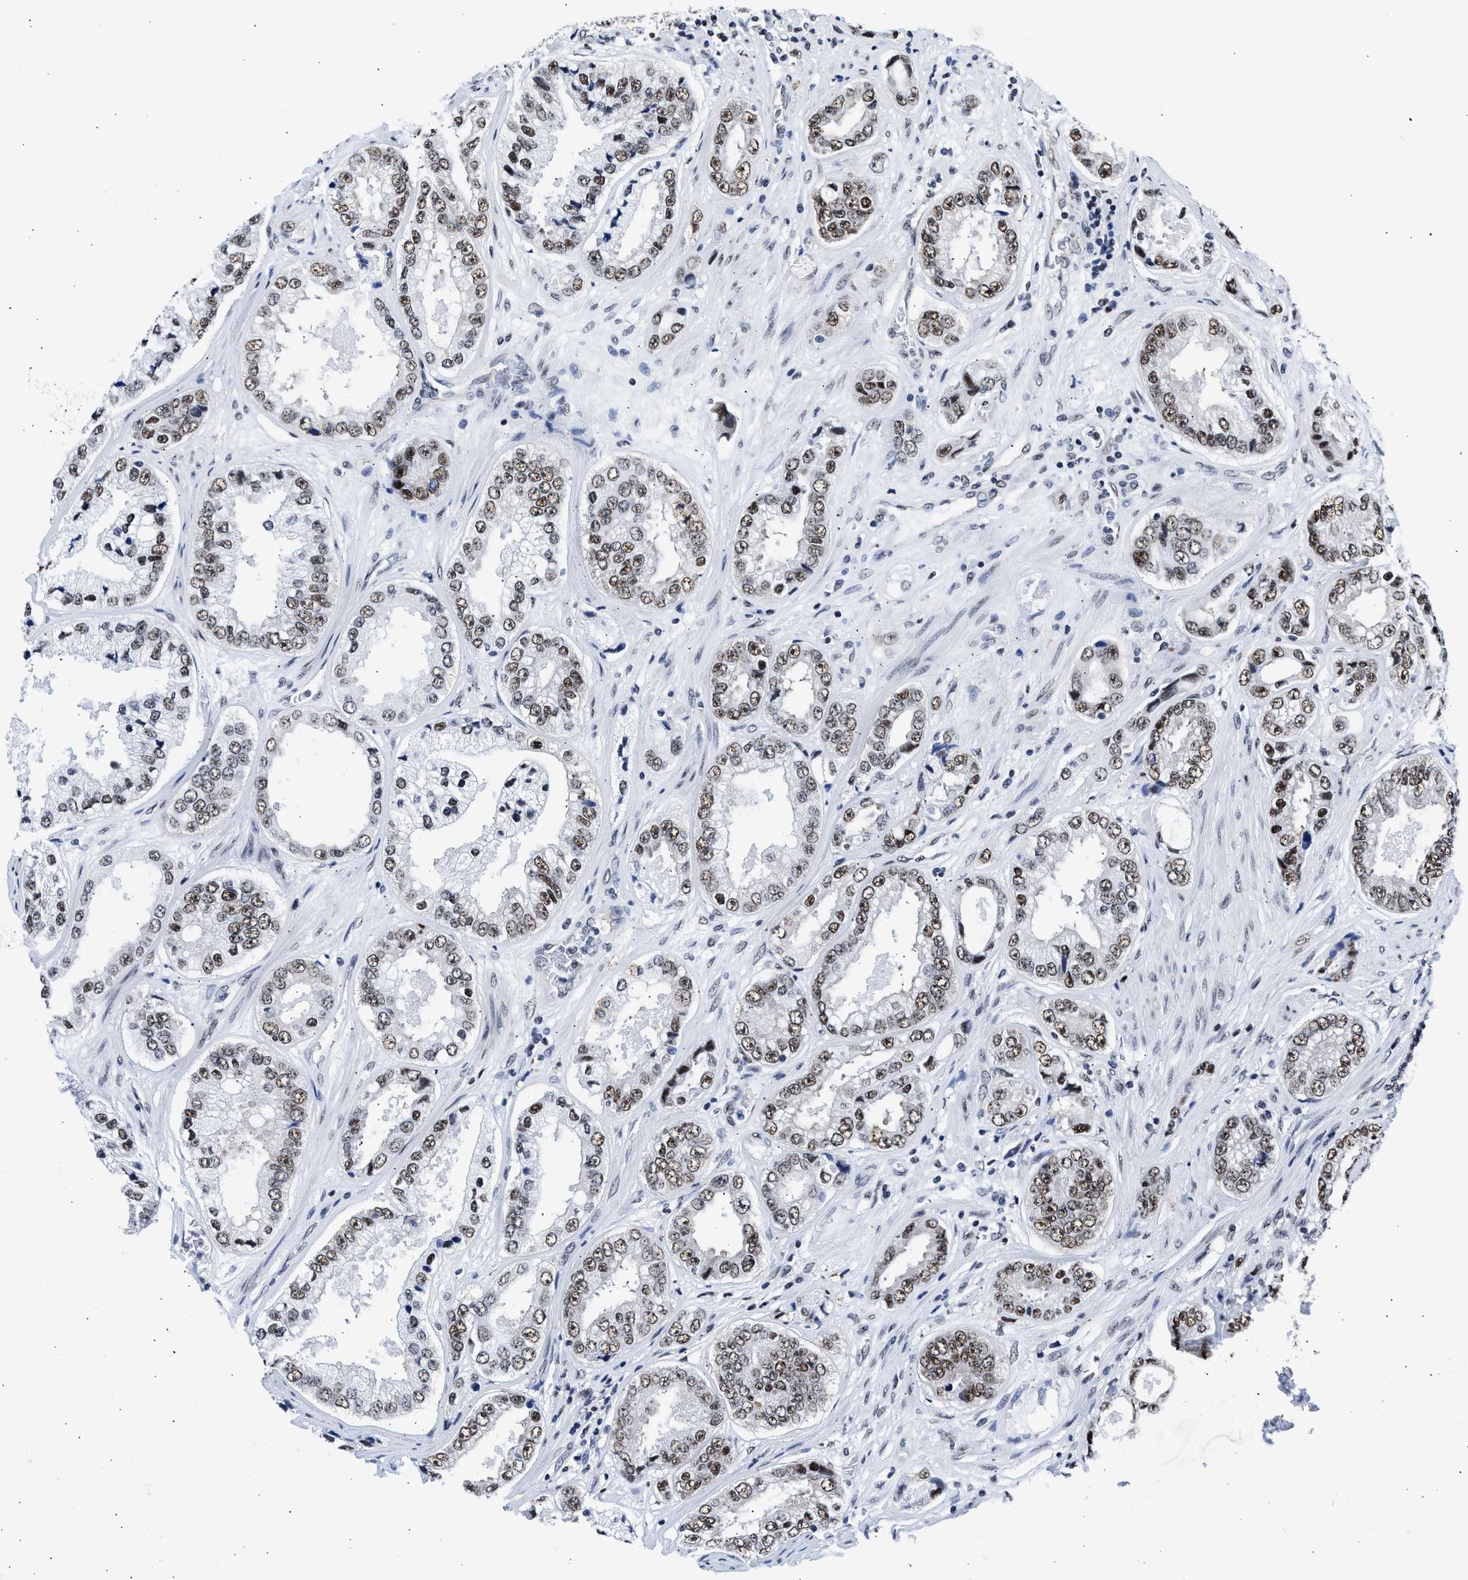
{"staining": {"intensity": "moderate", "quantity": ">75%", "location": "nuclear"}, "tissue": "prostate cancer", "cell_type": "Tumor cells", "image_type": "cancer", "snomed": [{"axis": "morphology", "description": "Adenocarcinoma, High grade"}, {"axis": "topography", "description": "Prostate"}], "caption": "High-power microscopy captured an IHC photomicrograph of prostate cancer, revealing moderate nuclear expression in approximately >75% of tumor cells.", "gene": "RBM8A", "patient": {"sex": "male", "age": 61}}